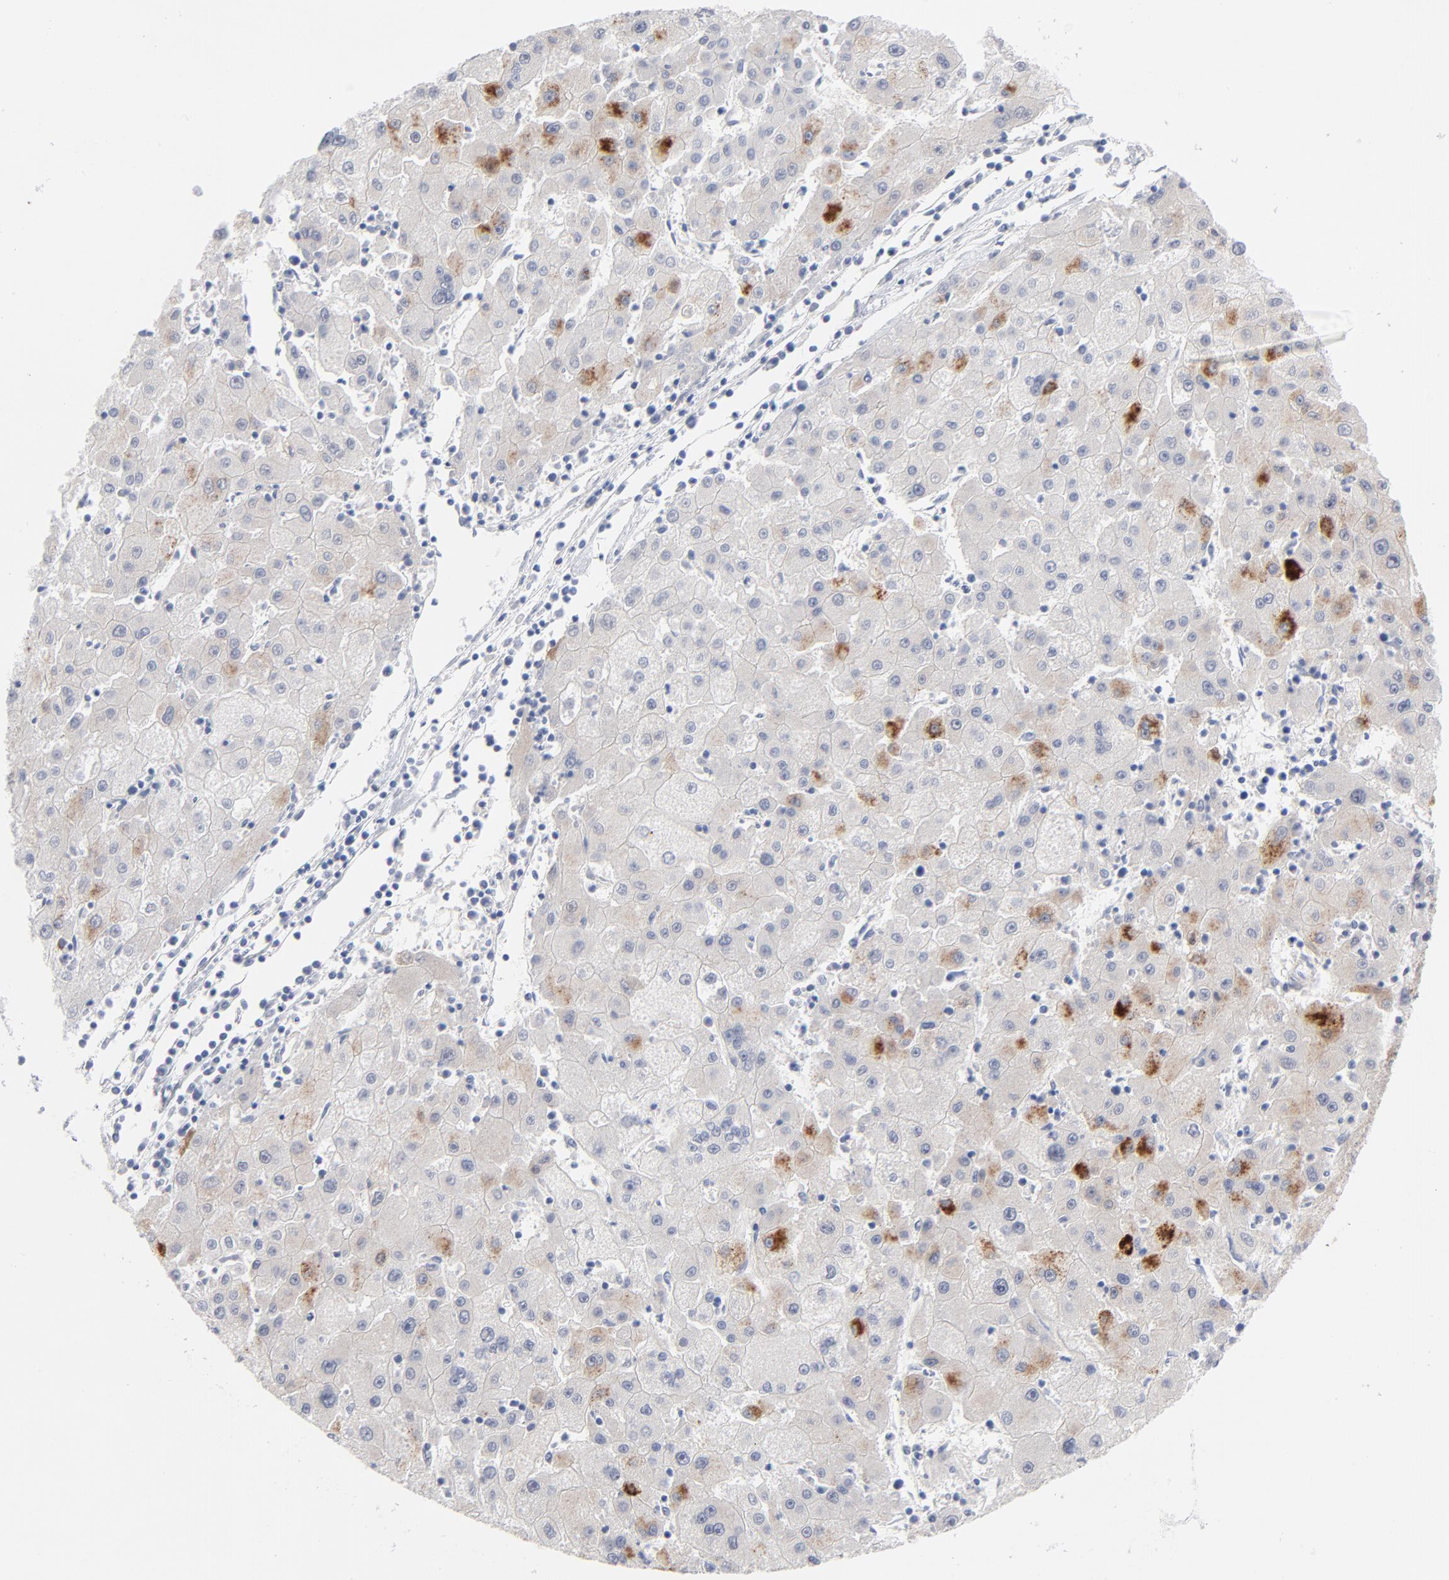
{"staining": {"intensity": "strong", "quantity": "<25%", "location": "cytoplasmic/membranous"}, "tissue": "liver cancer", "cell_type": "Tumor cells", "image_type": "cancer", "snomed": [{"axis": "morphology", "description": "Carcinoma, Hepatocellular, NOS"}, {"axis": "topography", "description": "Liver"}], "caption": "Tumor cells show strong cytoplasmic/membranous positivity in approximately <25% of cells in liver cancer.", "gene": "CHCHD10", "patient": {"sex": "male", "age": 72}}